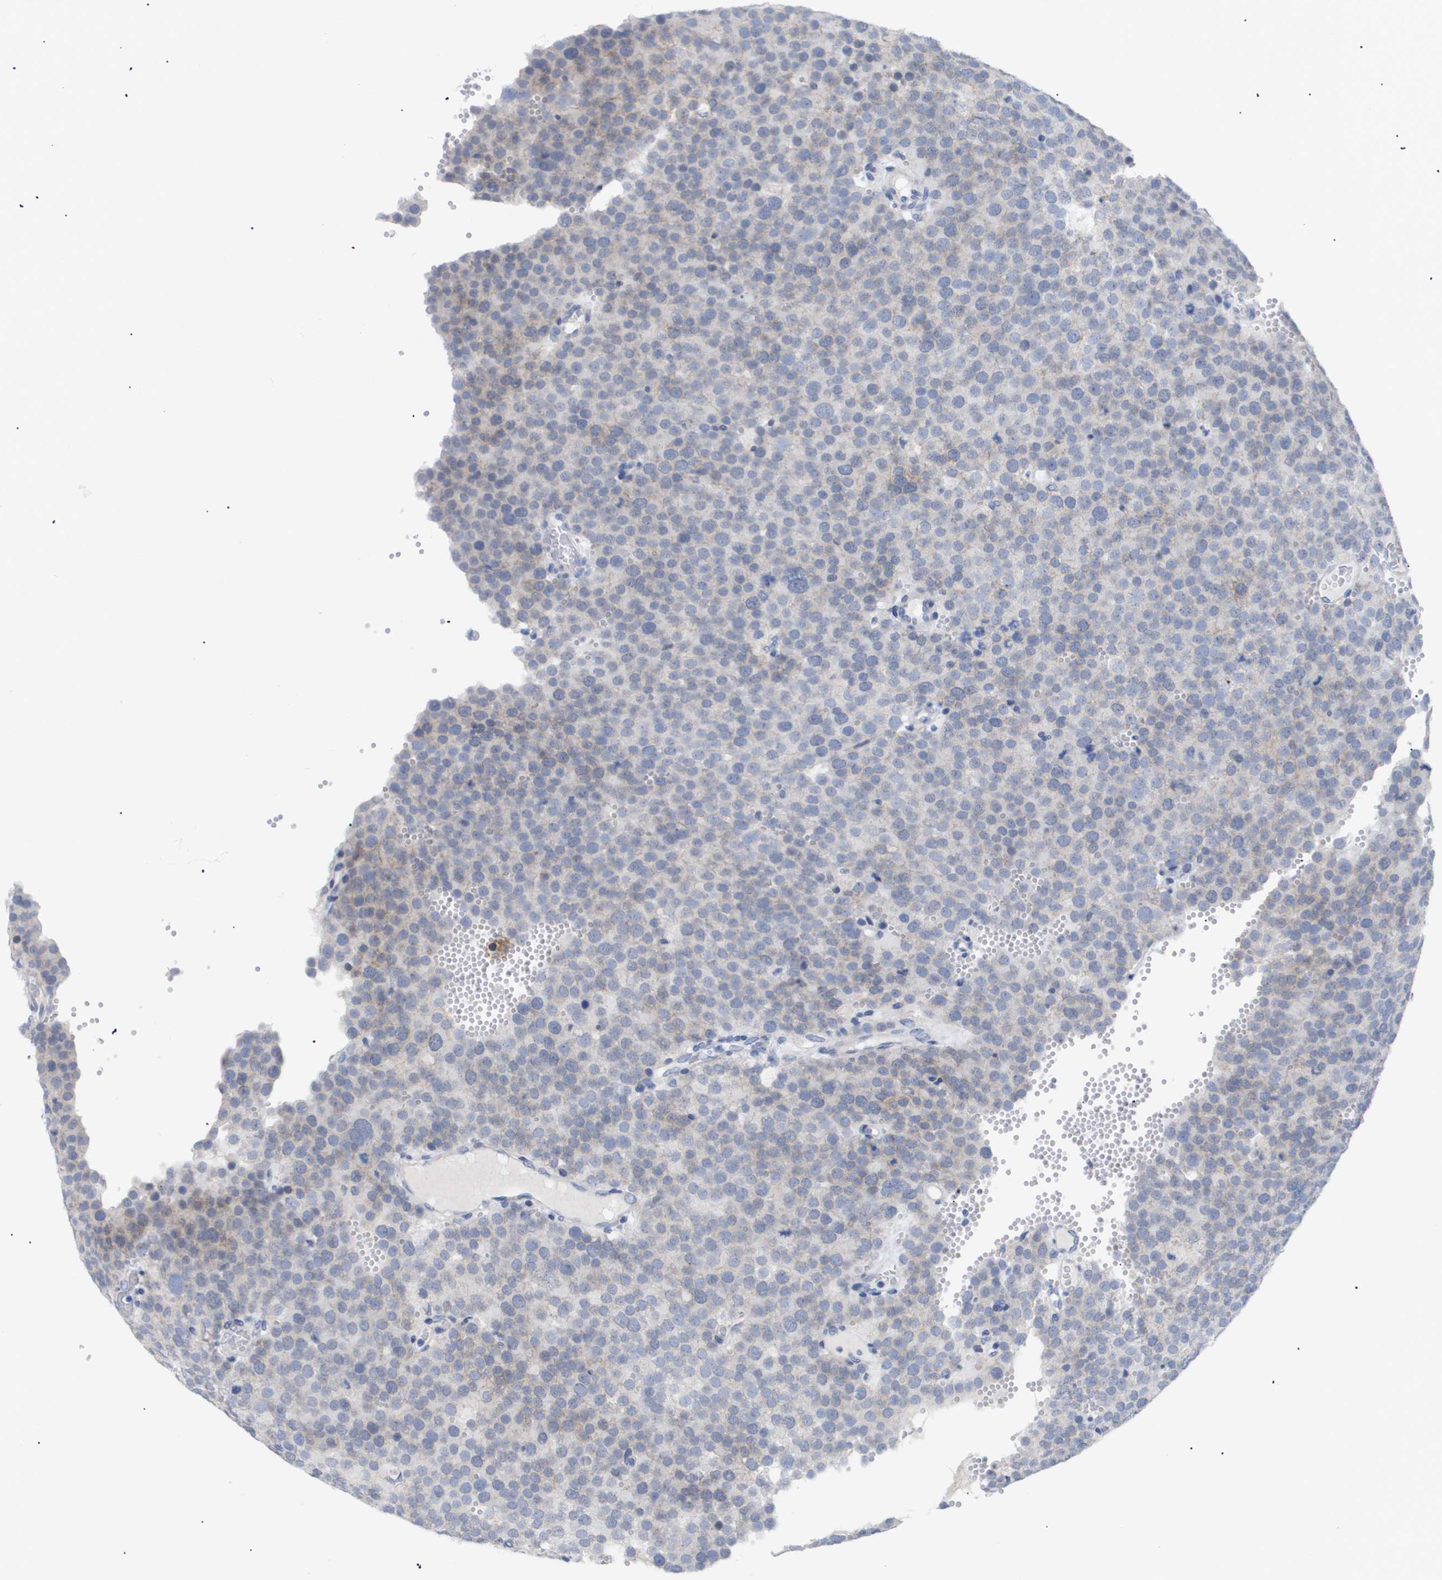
{"staining": {"intensity": "weak", "quantity": "<25%", "location": "cytoplasmic/membranous"}, "tissue": "testis cancer", "cell_type": "Tumor cells", "image_type": "cancer", "snomed": [{"axis": "morphology", "description": "Normal tissue, NOS"}, {"axis": "morphology", "description": "Seminoma, NOS"}, {"axis": "topography", "description": "Testis"}], "caption": "Human testis cancer stained for a protein using immunohistochemistry (IHC) shows no positivity in tumor cells.", "gene": "CAV3", "patient": {"sex": "male", "age": 71}}